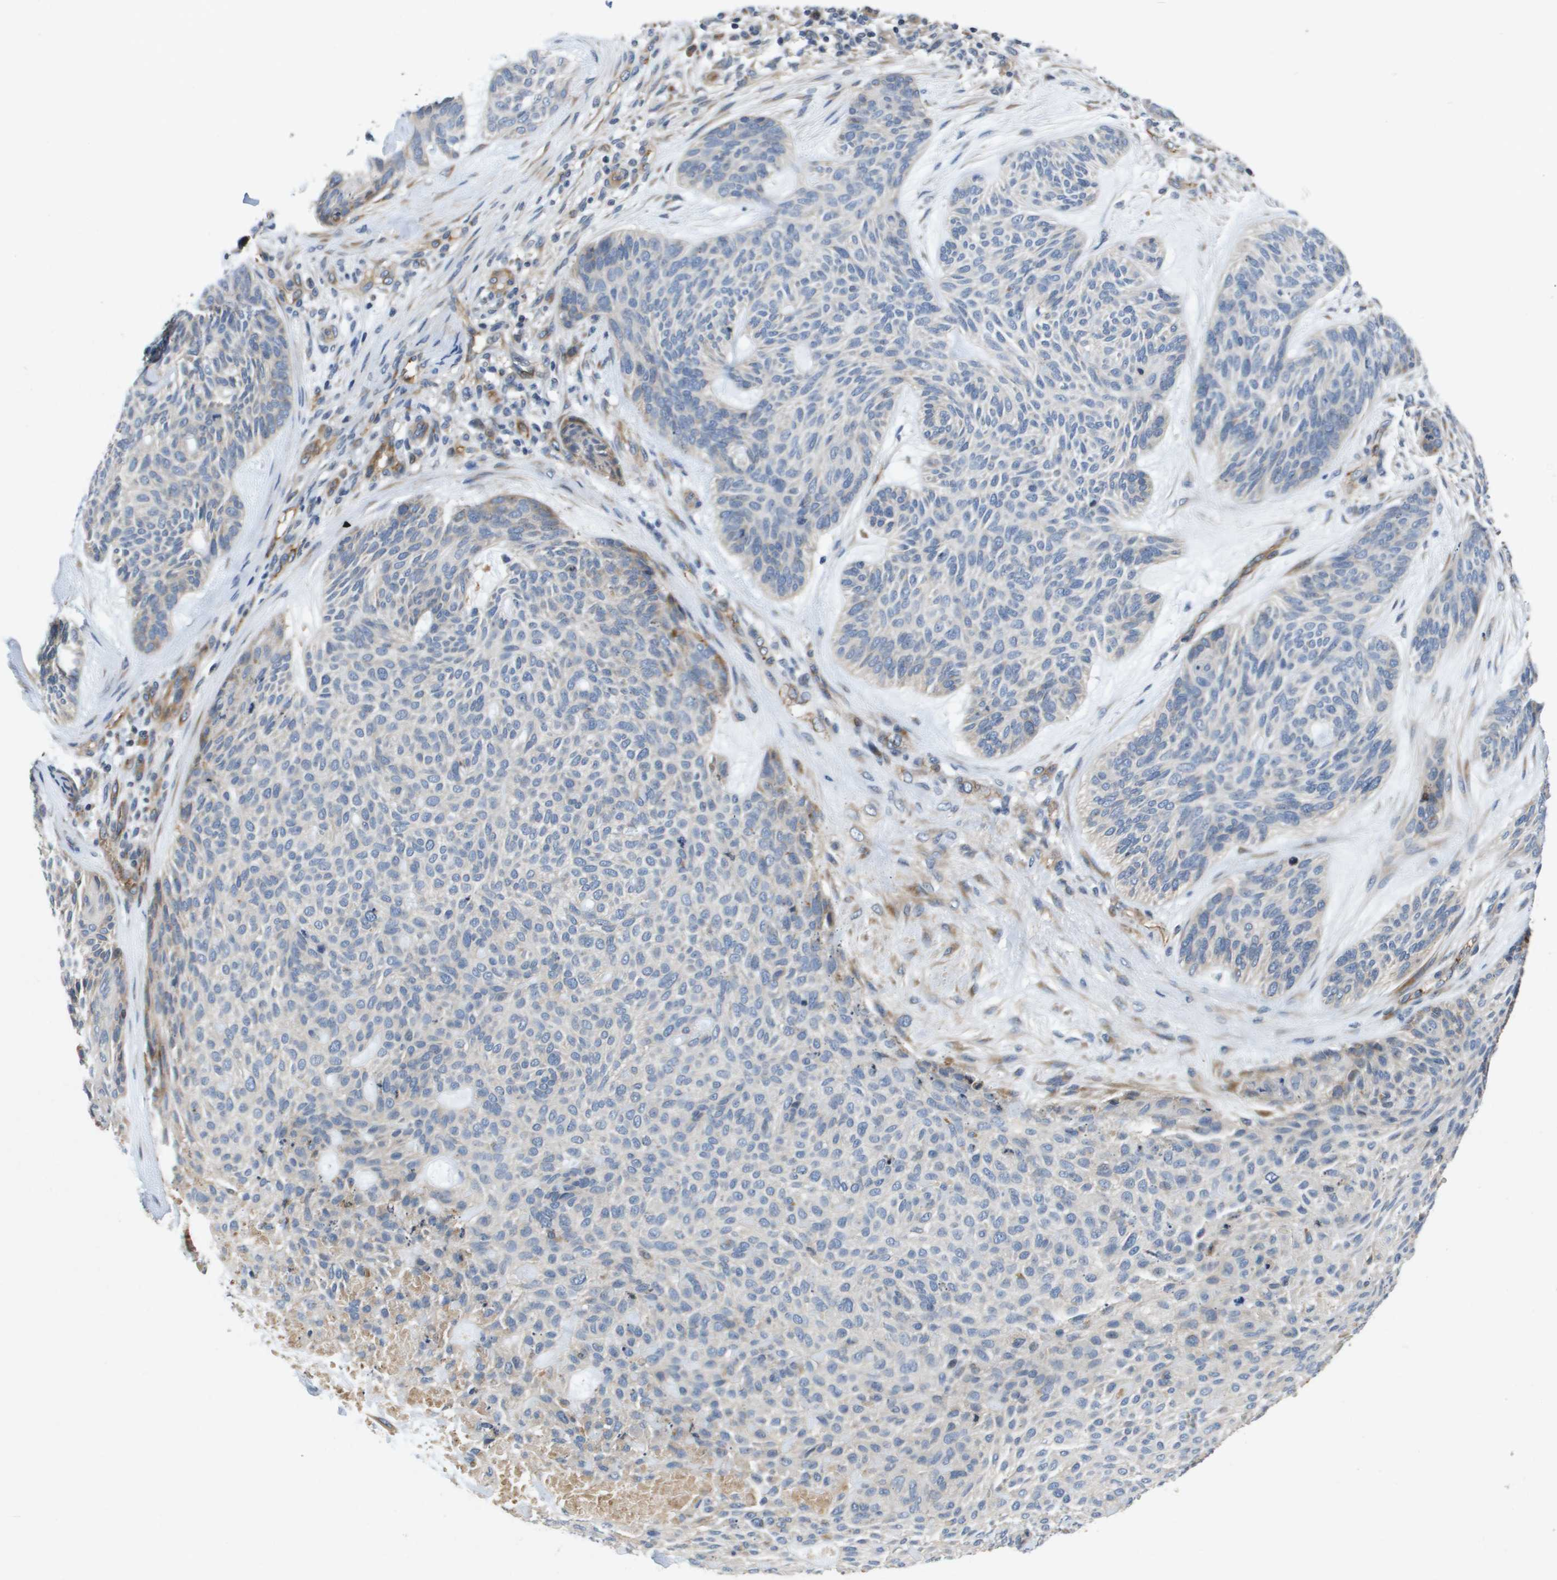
{"staining": {"intensity": "negative", "quantity": "none", "location": "none"}, "tissue": "skin cancer", "cell_type": "Tumor cells", "image_type": "cancer", "snomed": [{"axis": "morphology", "description": "Basal cell carcinoma"}, {"axis": "topography", "description": "Skin"}], "caption": "Basal cell carcinoma (skin) was stained to show a protein in brown. There is no significant expression in tumor cells. Nuclei are stained in blue.", "gene": "ENTPD2", "patient": {"sex": "male", "age": 55}}